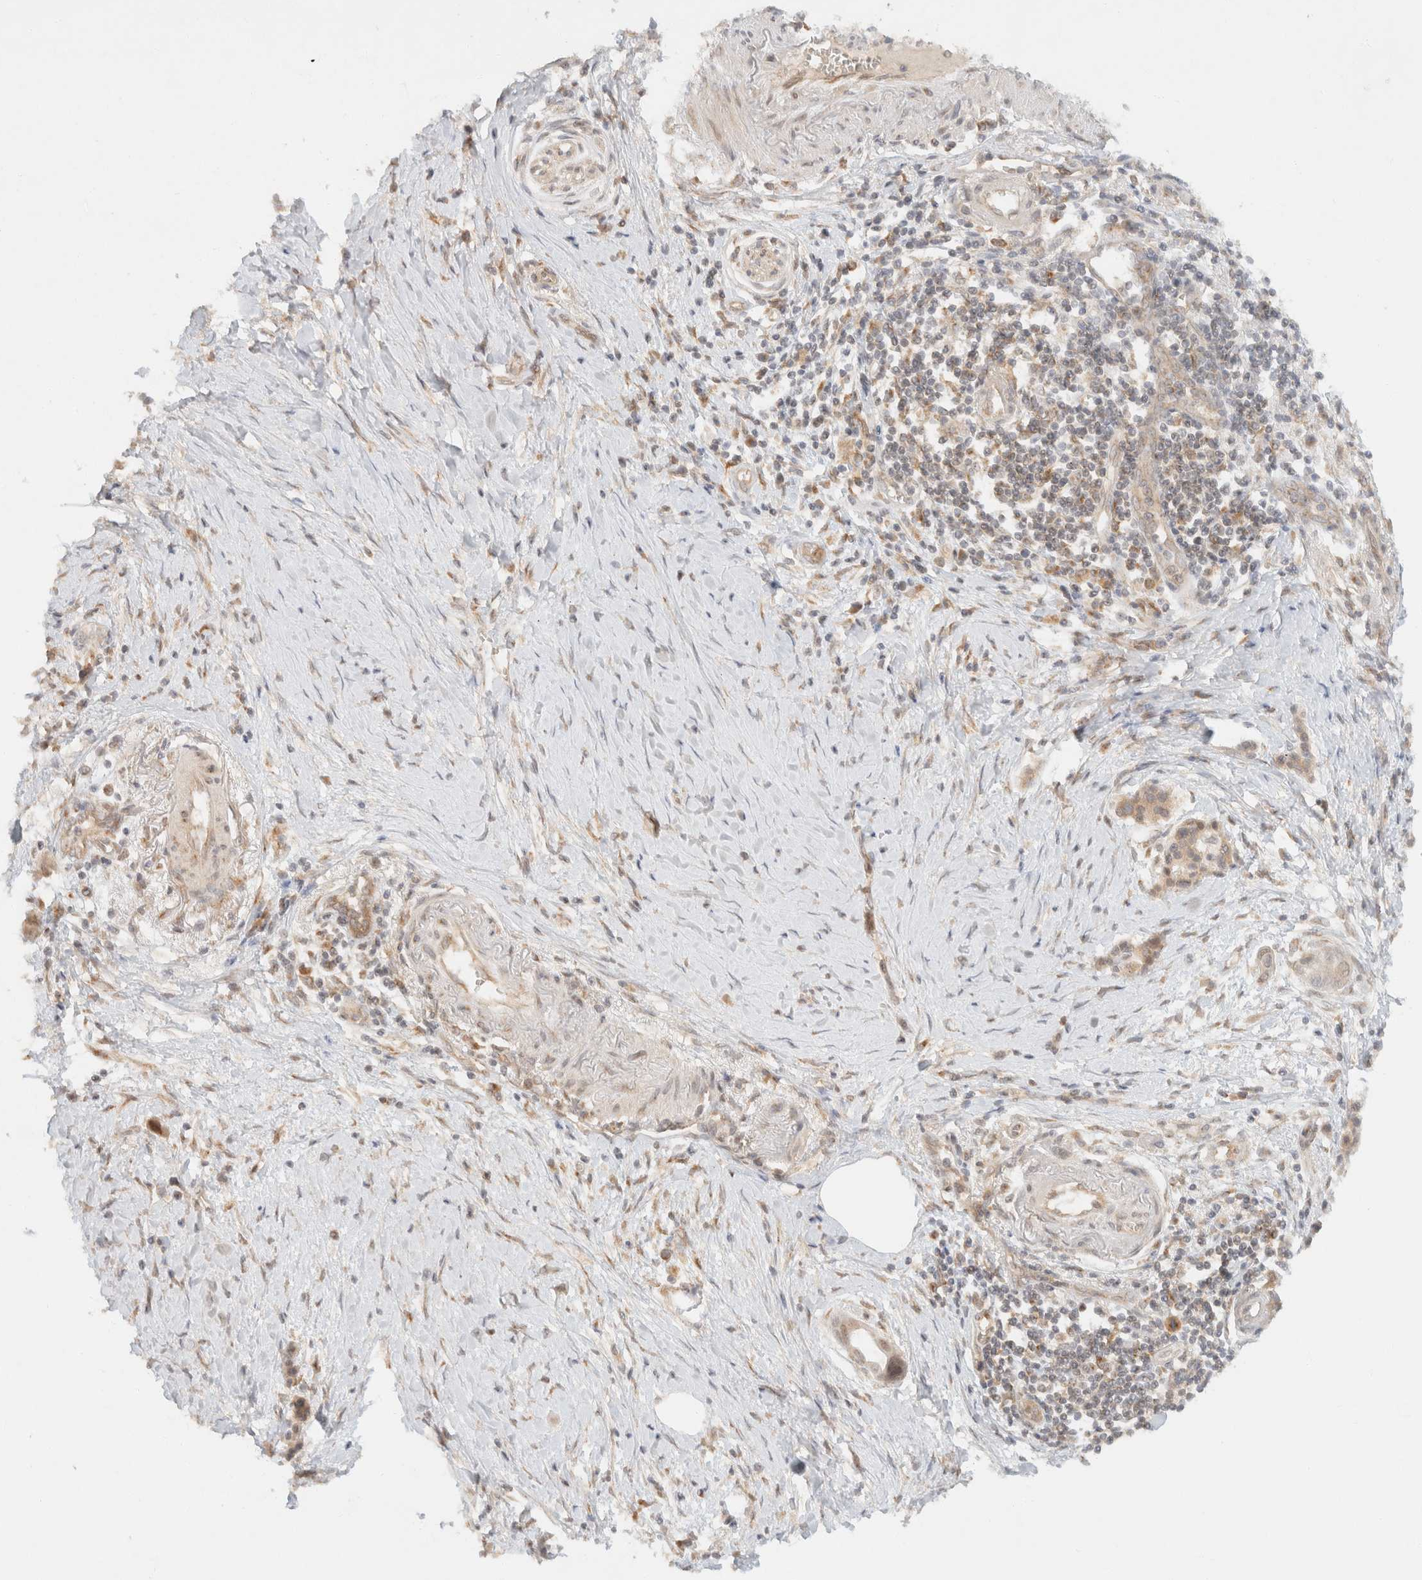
{"staining": {"intensity": "weak", "quantity": ">75%", "location": "cytoplasmic/membranous"}, "tissue": "pancreatic cancer", "cell_type": "Tumor cells", "image_type": "cancer", "snomed": [{"axis": "morphology", "description": "Adenocarcinoma, NOS"}, {"axis": "topography", "description": "Pancreas"}], "caption": "Pancreatic cancer (adenocarcinoma) stained with a brown dye shows weak cytoplasmic/membranous positive staining in approximately >75% of tumor cells.", "gene": "TACC1", "patient": {"sex": "male", "age": 59}}